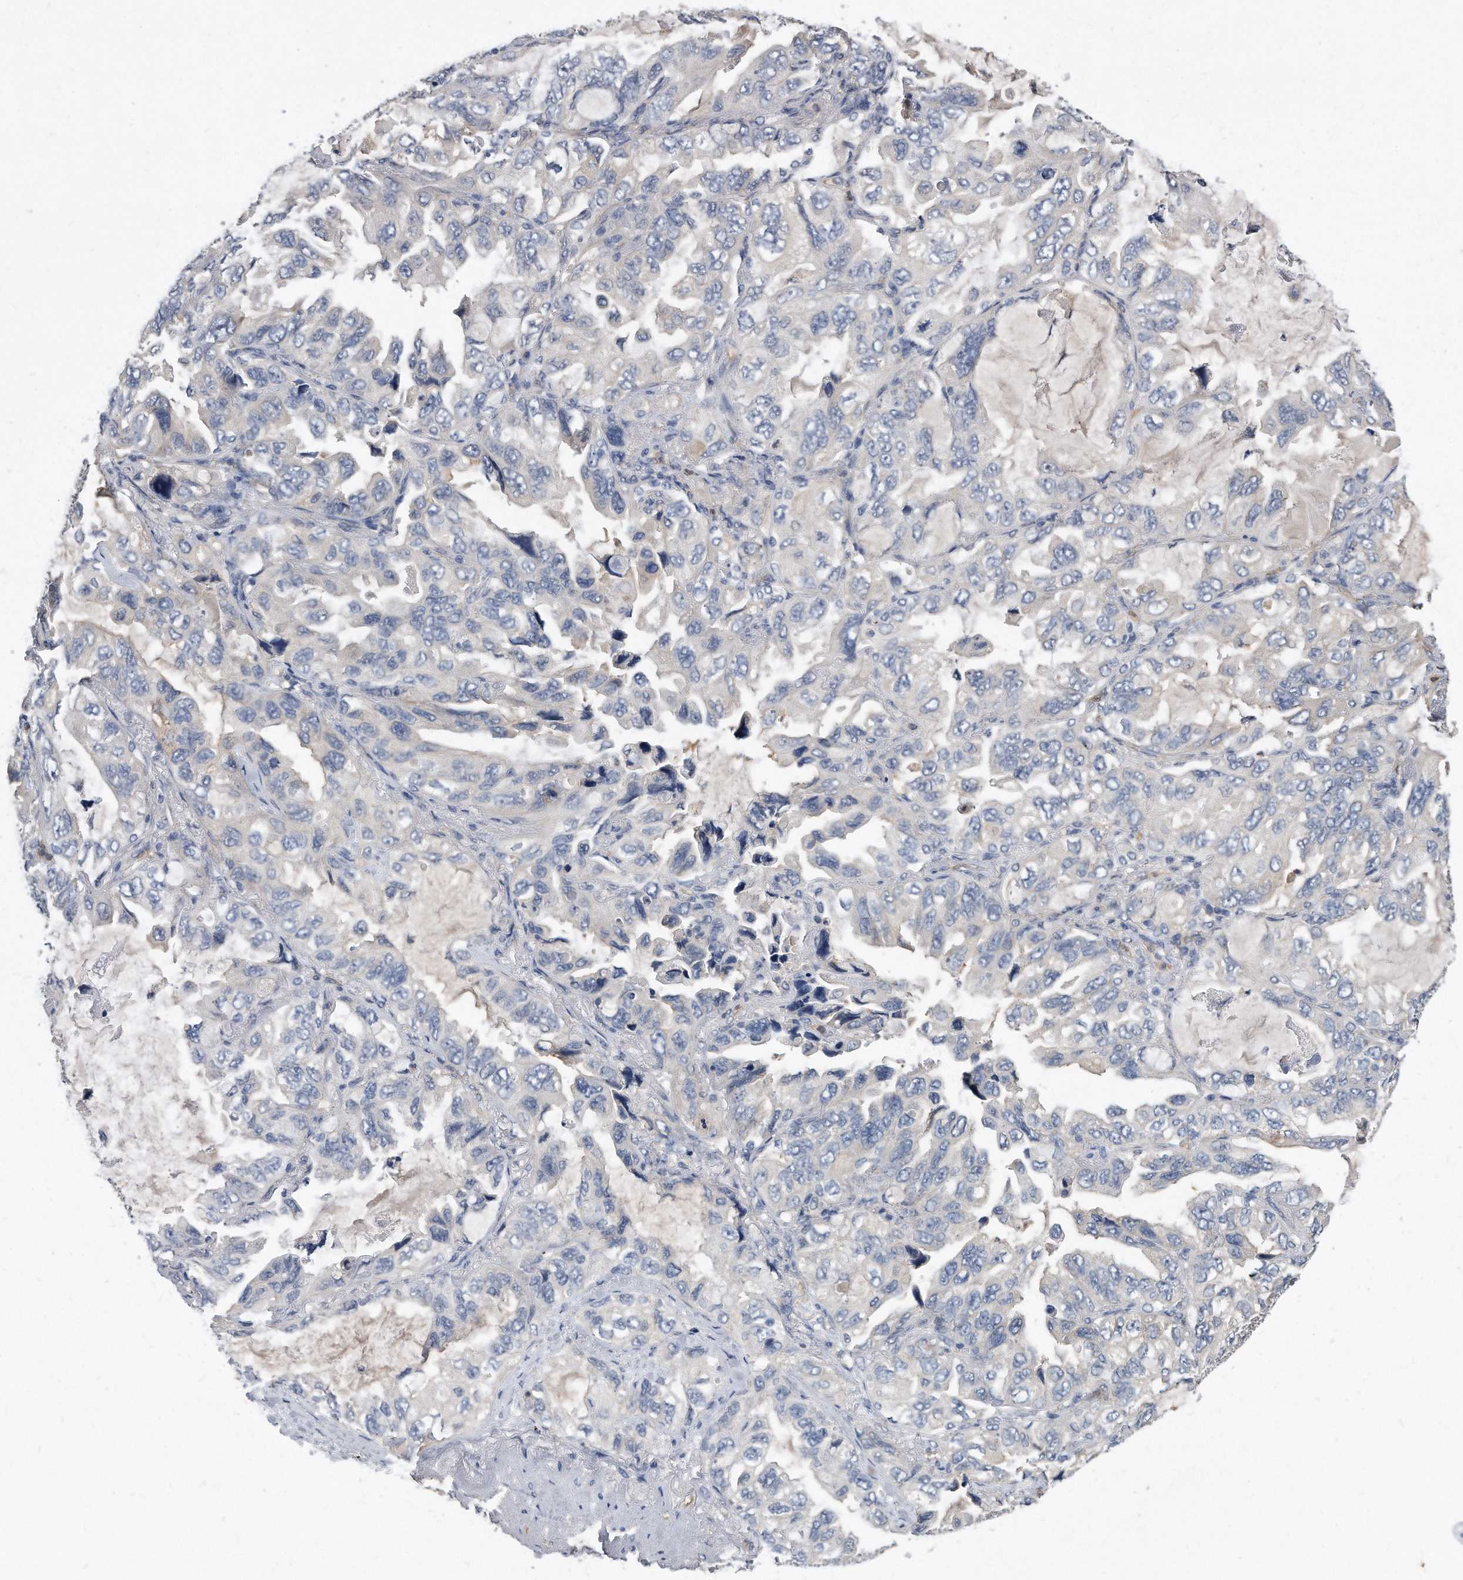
{"staining": {"intensity": "negative", "quantity": "none", "location": "none"}, "tissue": "lung cancer", "cell_type": "Tumor cells", "image_type": "cancer", "snomed": [{"axis": "morphology", "description": "Squamous cell carcinoma, NOS"}, {"axis": "topography", "description": "Lung"}], "caption": "A photomicrograph of human lung cancer is negative for staining in tumor cells.", "gene": "HOMER3", "patient": {"sex": "female", "age": 73}}